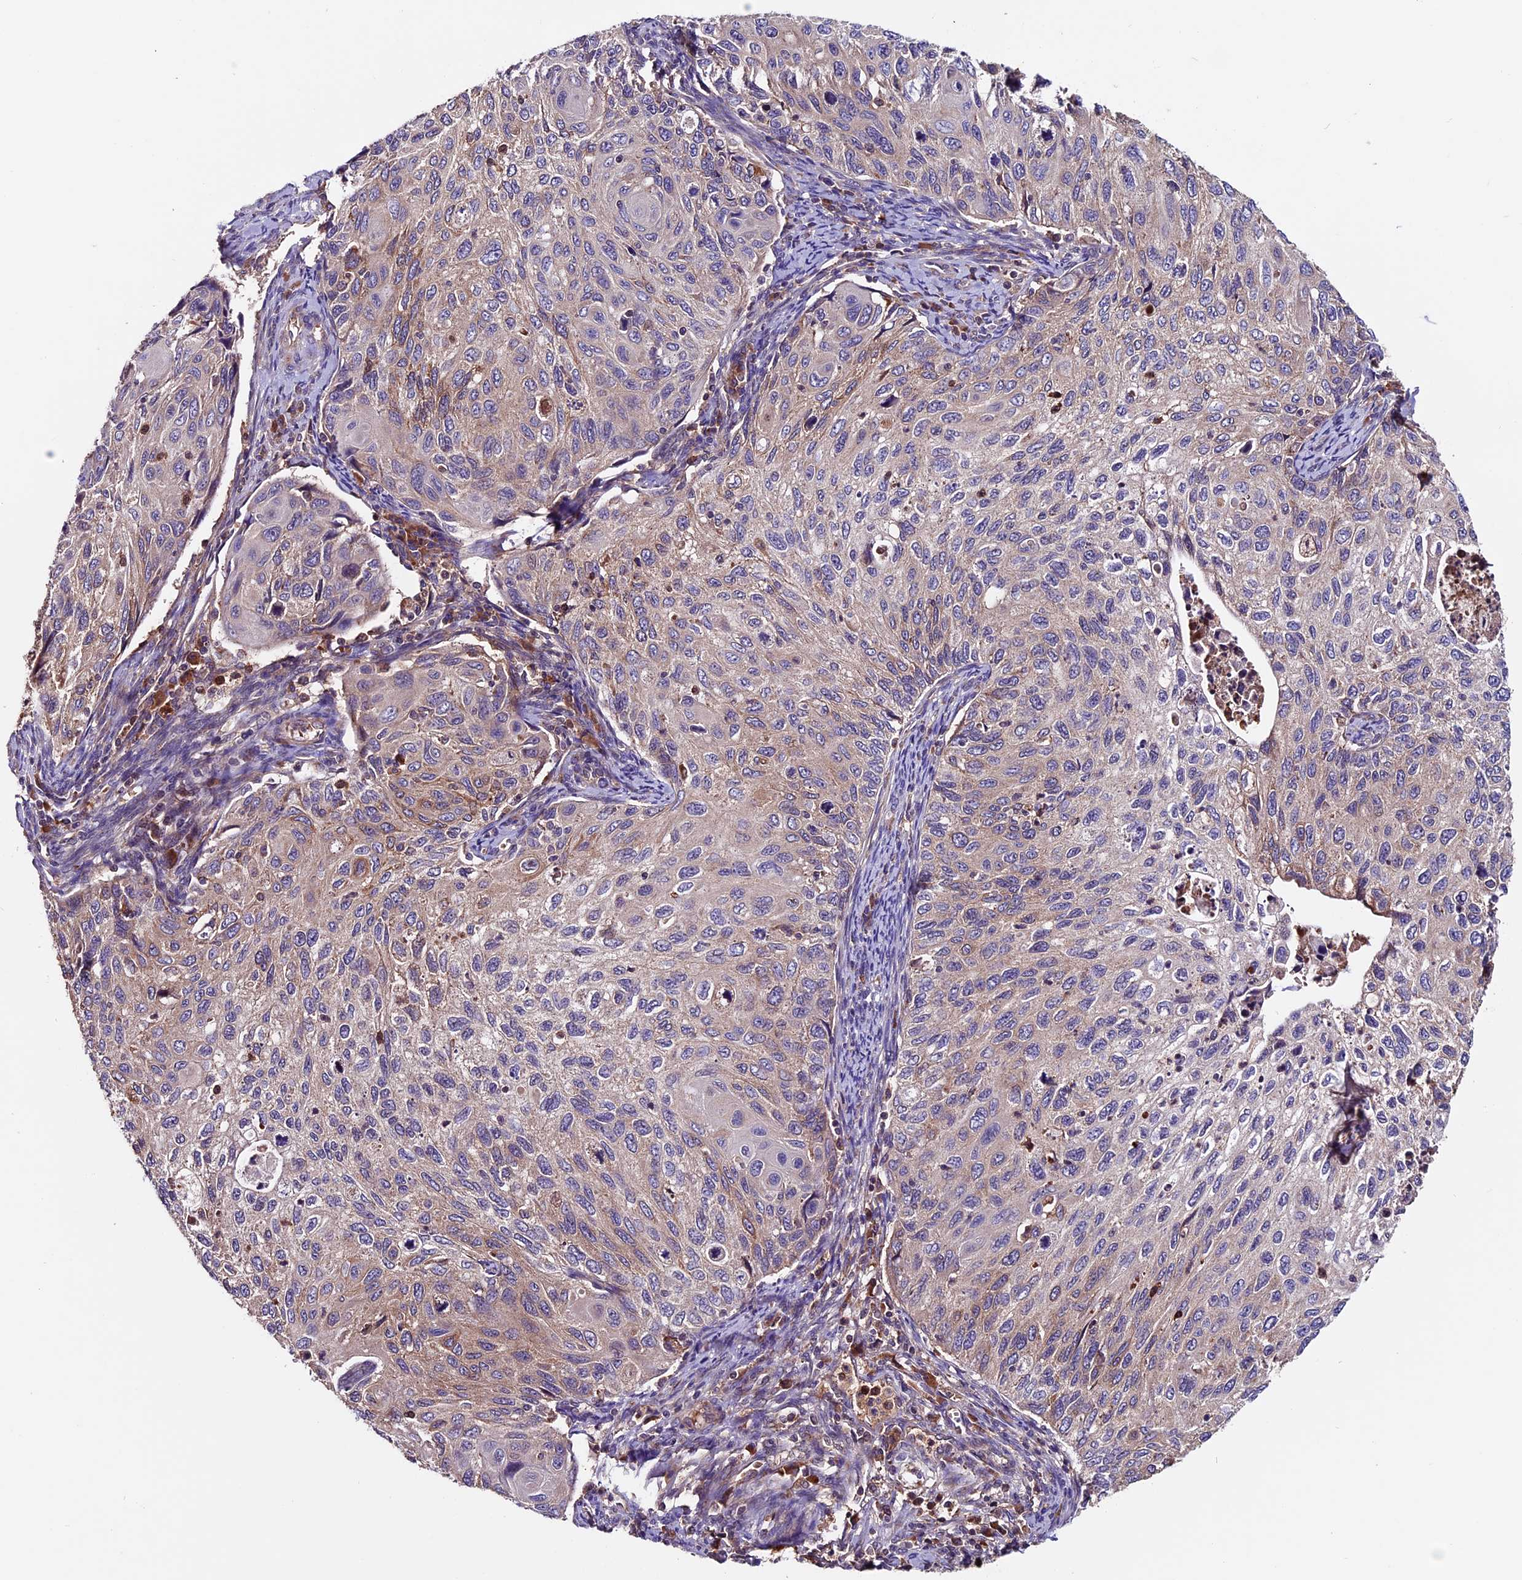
{"staining": {"intensity": "weak", "quantity": "<25%", "location": "cytoplasmic/membranous"}, "tissue": "cervical cancer", "cell_type": "Tumor cells", "image_type": "cancer", "snomed": [{"axis": "morphology", "description": "Squamous cell carcinoma, NOS"}, {"axis": "topography", "description": "Cervix"}], "caption": "Micrograph shows no significant protein positivity in tumor cells of squamous cell carcinoma (cervical).", "gene": "ZNF598", "patient": {"sex": "female", "age": 70}}